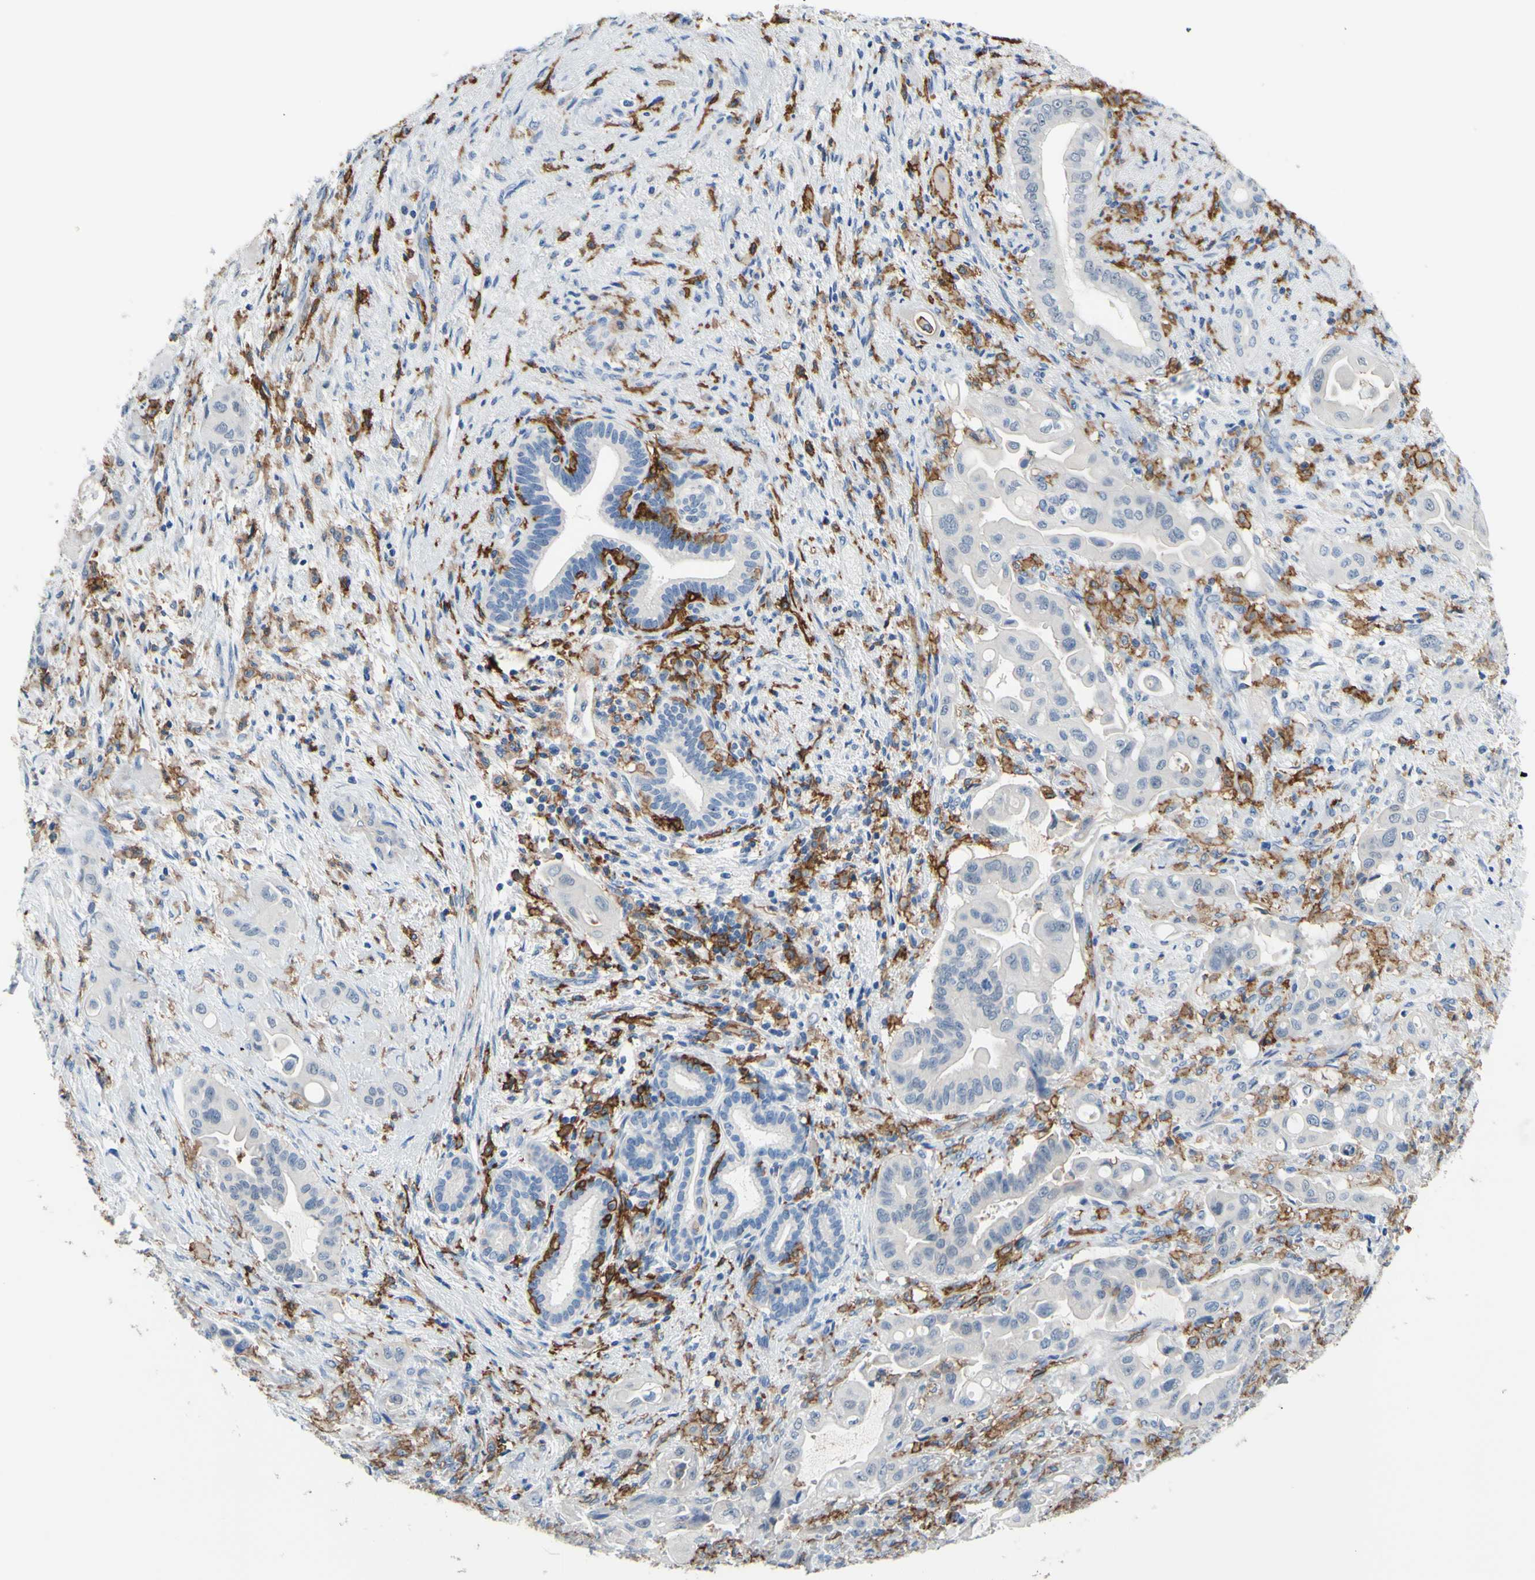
{"staining": {"intensity": "negative", "quantity": "none", "location": "none"}, "tissue": "liver cancer", "cell_type": "Tumor cells", "image_type": "cancer", "snomed": [{"axis": "morphology", "description": "Cholangiocarcinoma"}, {"axis": "topography", "description": "Liver"}], "caption": "High power microscopy micrograph of an immunohistochemistry histopathology image of cholangiocarcinoma (liver), revealing no significant expression in tumor cells.", "gene": "FCGR2A", "patient": {"sex": "female", "age": 61}}